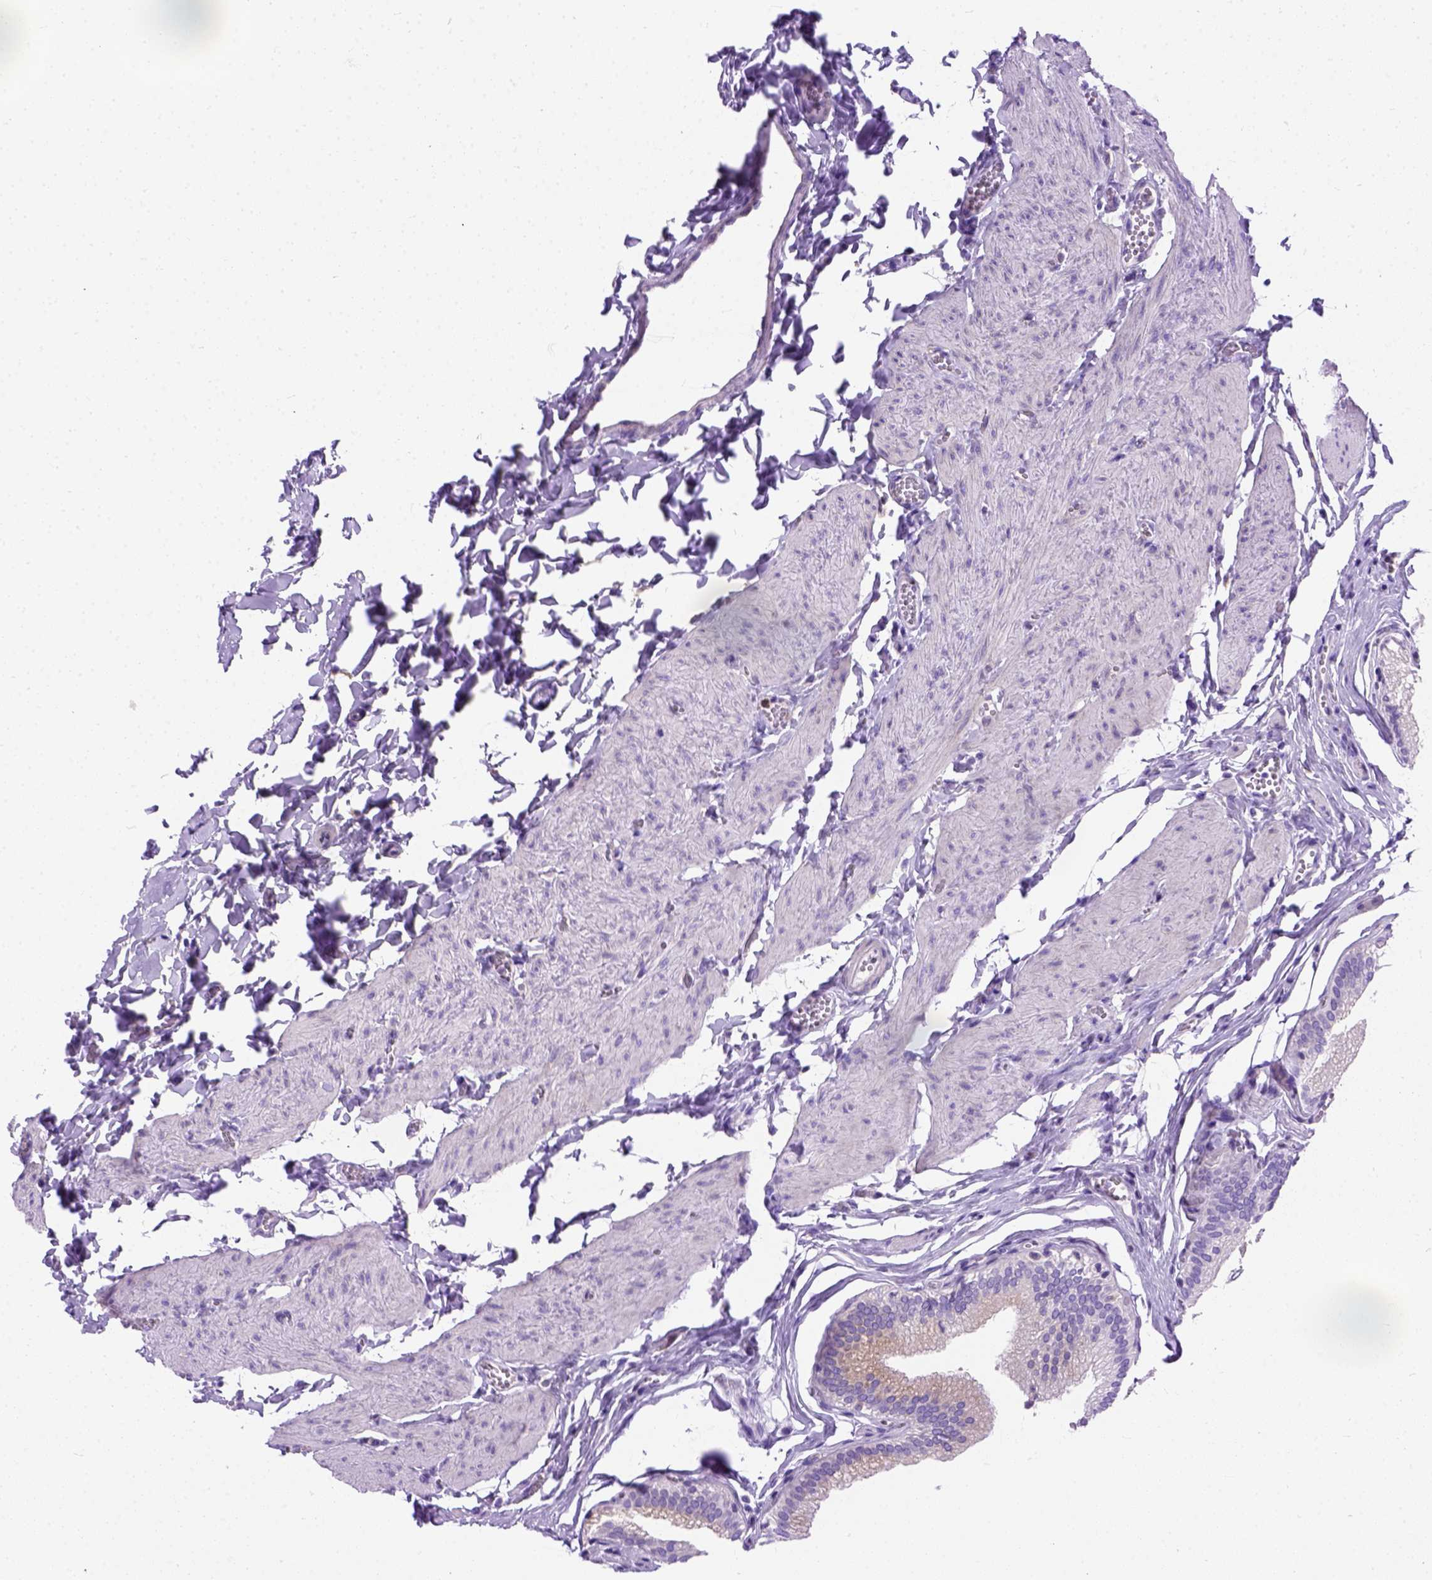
{"staining": {"intensity": "moderate", "quantity": "25%-75%", "location": "cytoplasmic/membranous"}, "tissue": "gallbladder", "cell_type": "Glandular cells", "image_type": "normal", "snomed": [{"axis": "morphology", "description": "Normal tissue, NOS"}, {"axis": "topography", "description": "Gallbladder"}, {"axis": "topography", "description": "Peripheral nerve tissue"}], "caption": "Protein positivity by immunohistochemistry demonstrates moderate cytoplasmic/membranous expression in about 25%-75% of glandular cells in normal gallbladder.", "gene": "PLK4", "patient": {"sex": "male", "age": 17}}